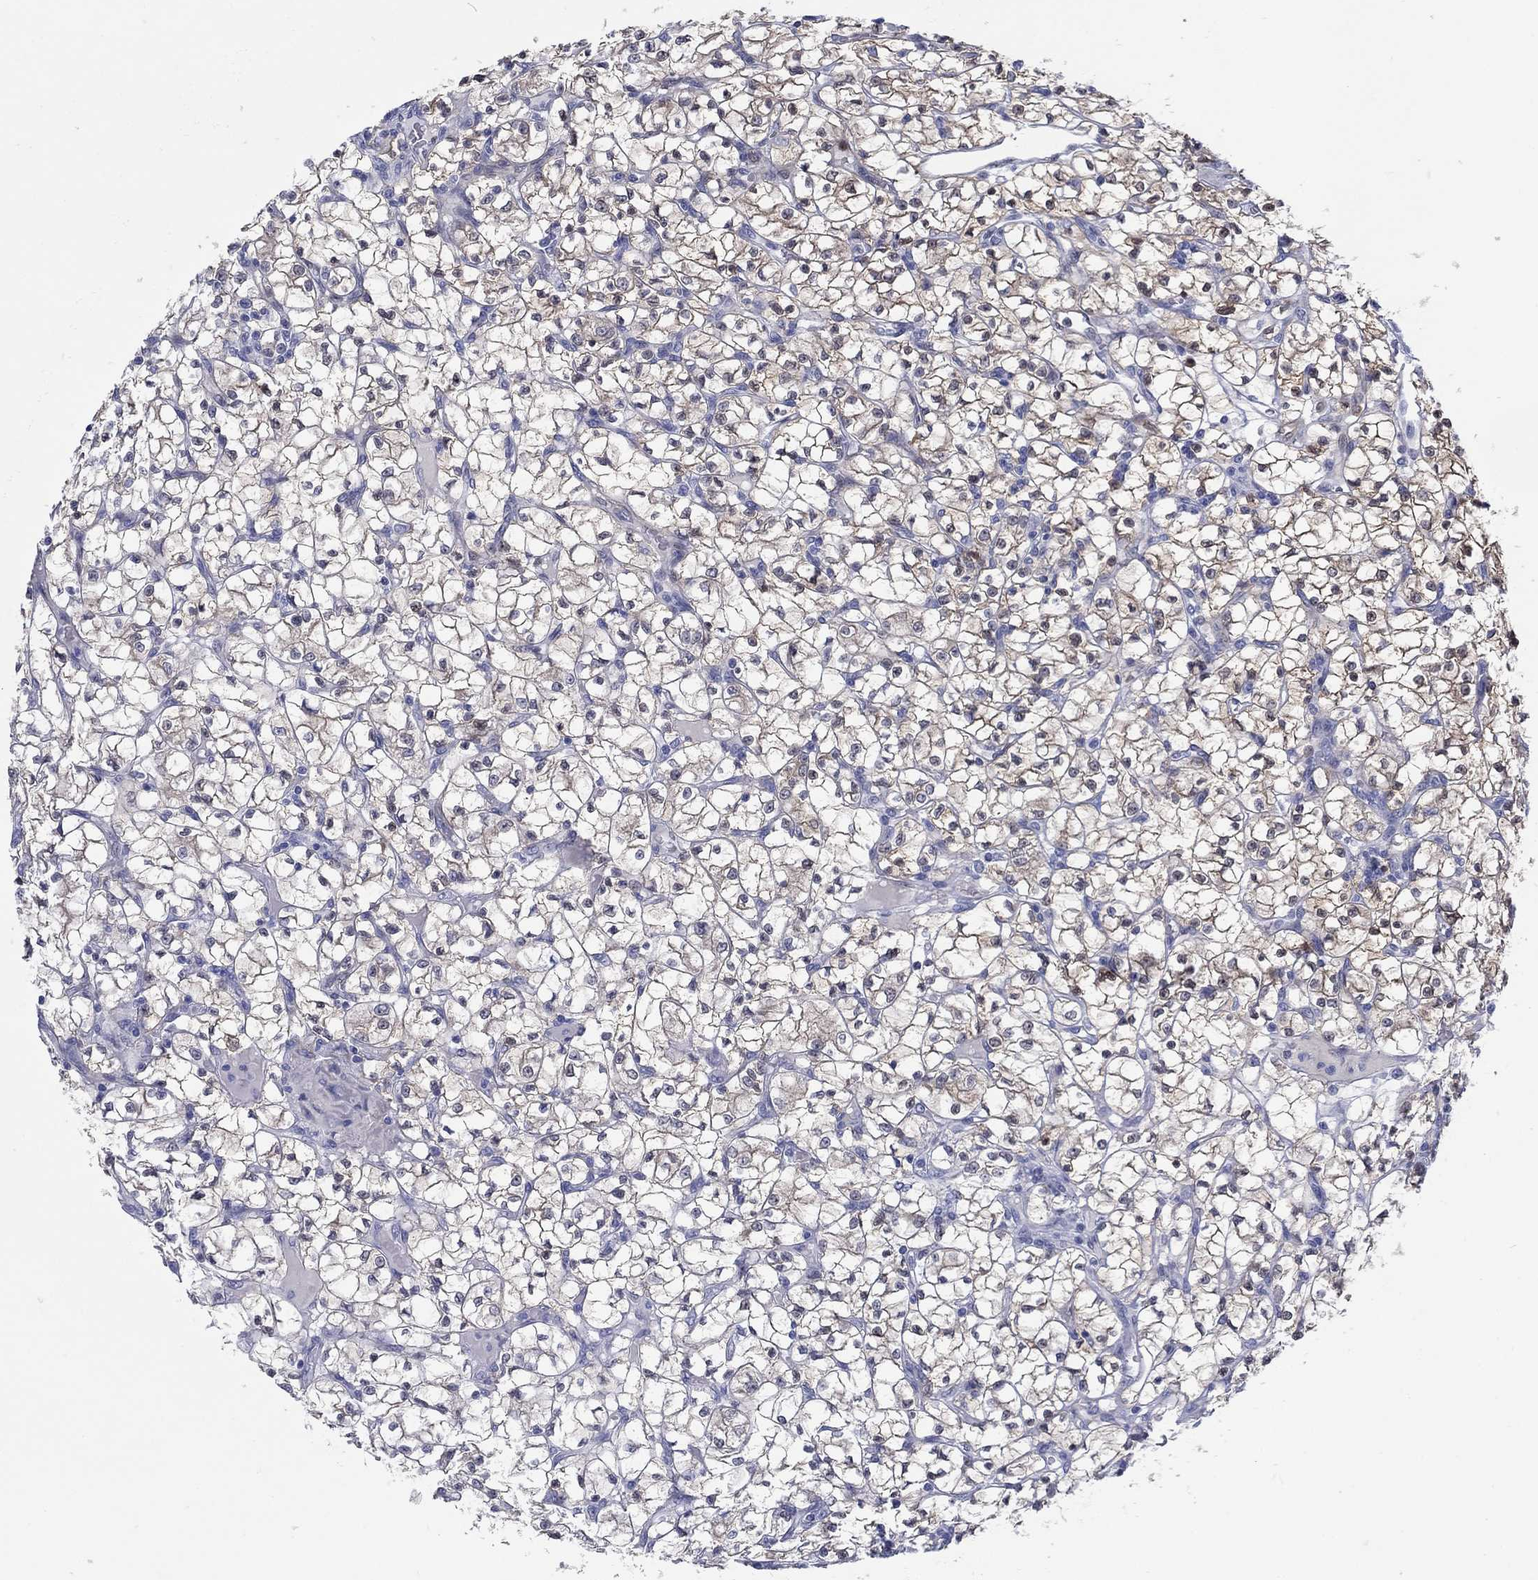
{"staining": {"intensity": "weak", "quantity": "25%-75%", "location": "cytoplasmic/membranous"}, "tissue": "renal cancer", "cell_type": "Tumor cells", "image_type": "cancer", "snomed": [{"axis": "morphology", "description": "Adenocarcinoma, NOS"}, {"axis": "topography", "description": "Kidney"}], "caption": "Immunohistochemical staining of human adenocarcinoma (renal) demonstrates low levels of weak cytoplasmic/membranous protein positivity in about 25%-75% of tumor cells.", "gene": "AKR1C2", "patient": {"sex": "female", "age": 64}}